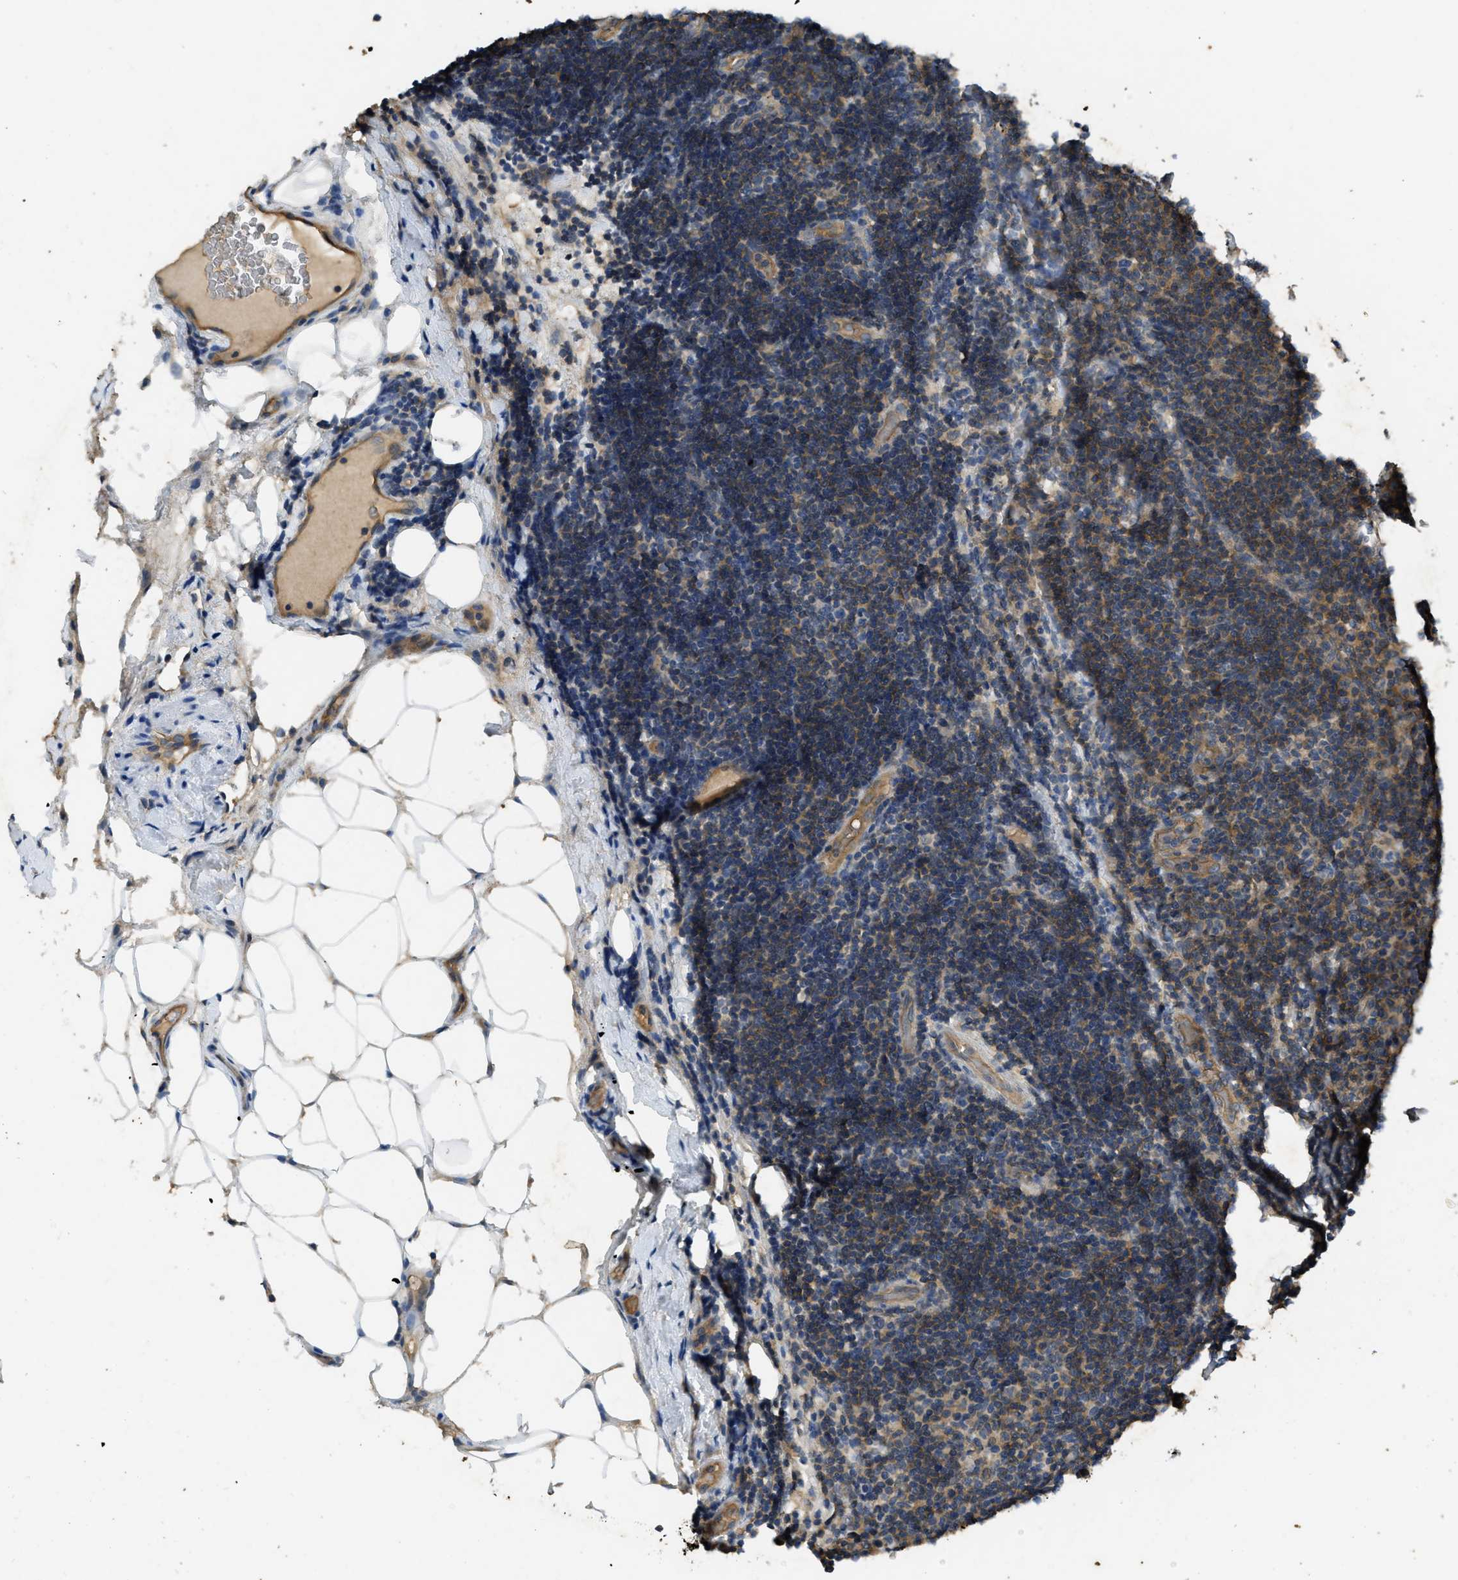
{"staining": {"intensity": "weak", "quantity": "25%-75%", "location": "cytoplasmic/membranous"}, "tissue": "lymphoma", "cell_type": "Tumor cells", "image_type": "cancer", "snomed": [{"axis": "morphology", "description": "Malignant lymphoma, non-Hodgkin's type, Low grade"}, {"axis": "topography", "description": "Lymph node"}], "caption": "Lymphoma stained for a protein (brown) displays weak cytoplasmic/membranous positive expression in about 25%-75% of tumor cells.", "gene": "PPP3CA", "patient": {"sex": "male", "age": 83}}